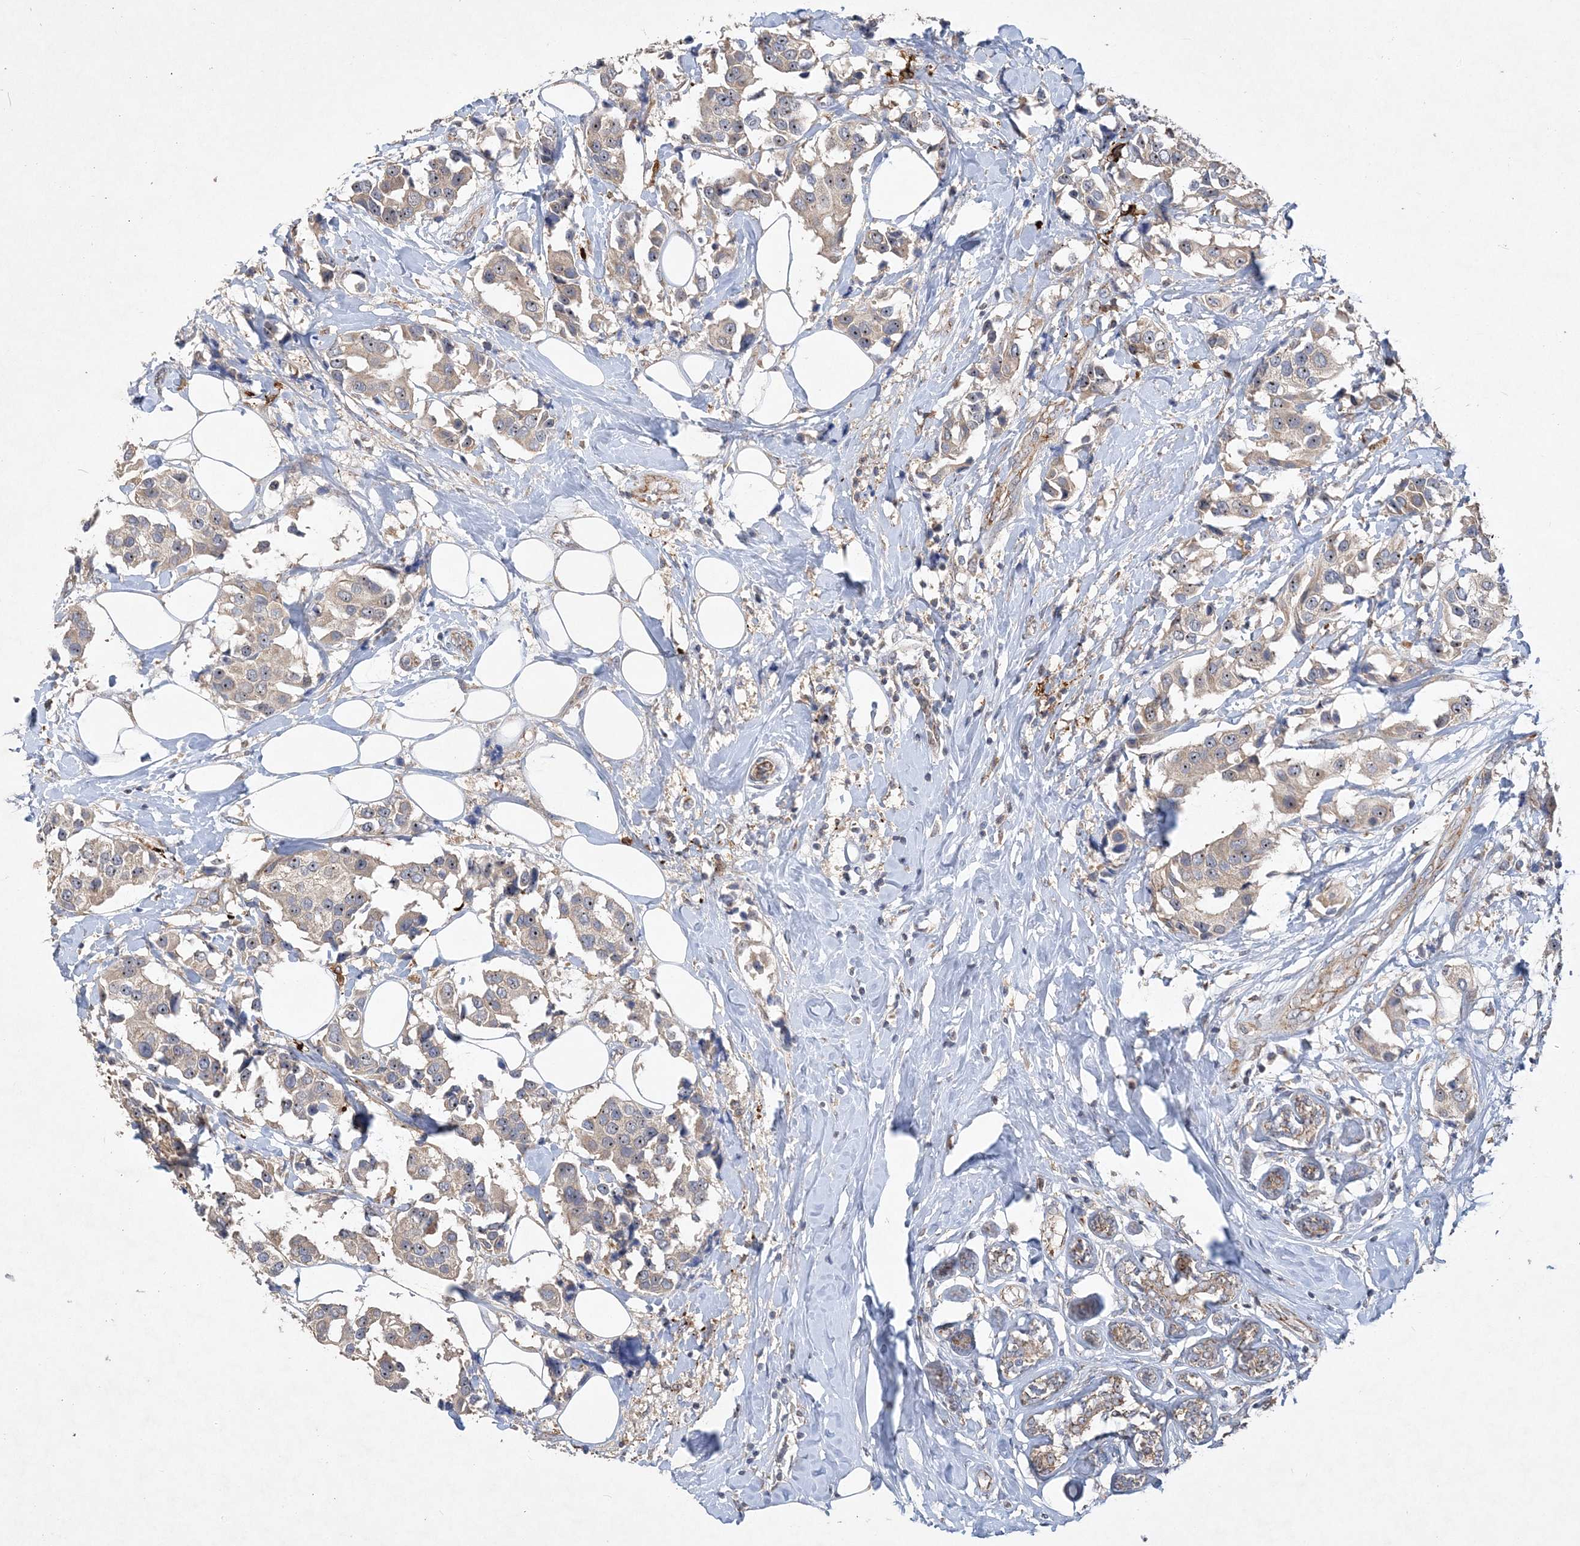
{"staining": {"intensity": "weak", "quantity": ">75%", "location": "nuclear"}, "tissue": "breast cancer", "cell_type": "Tumor cells", "image_type": "cancer", "snomed": [{"axis": "morphology", "description": "Normal tissue, NOS"}, {"axis": "morphology", "description": "Duct carcinoma"}, {"axis": "topography", "description": "Breast"}], "caption": "Brown immunohistochemical staining in human breast invasive ductal carcinoma reveals weak nuclear positivity in approximately >75% of tumor cells.", "gene": "FEZ2", "patient": {"sex": "female", "age": 39}}